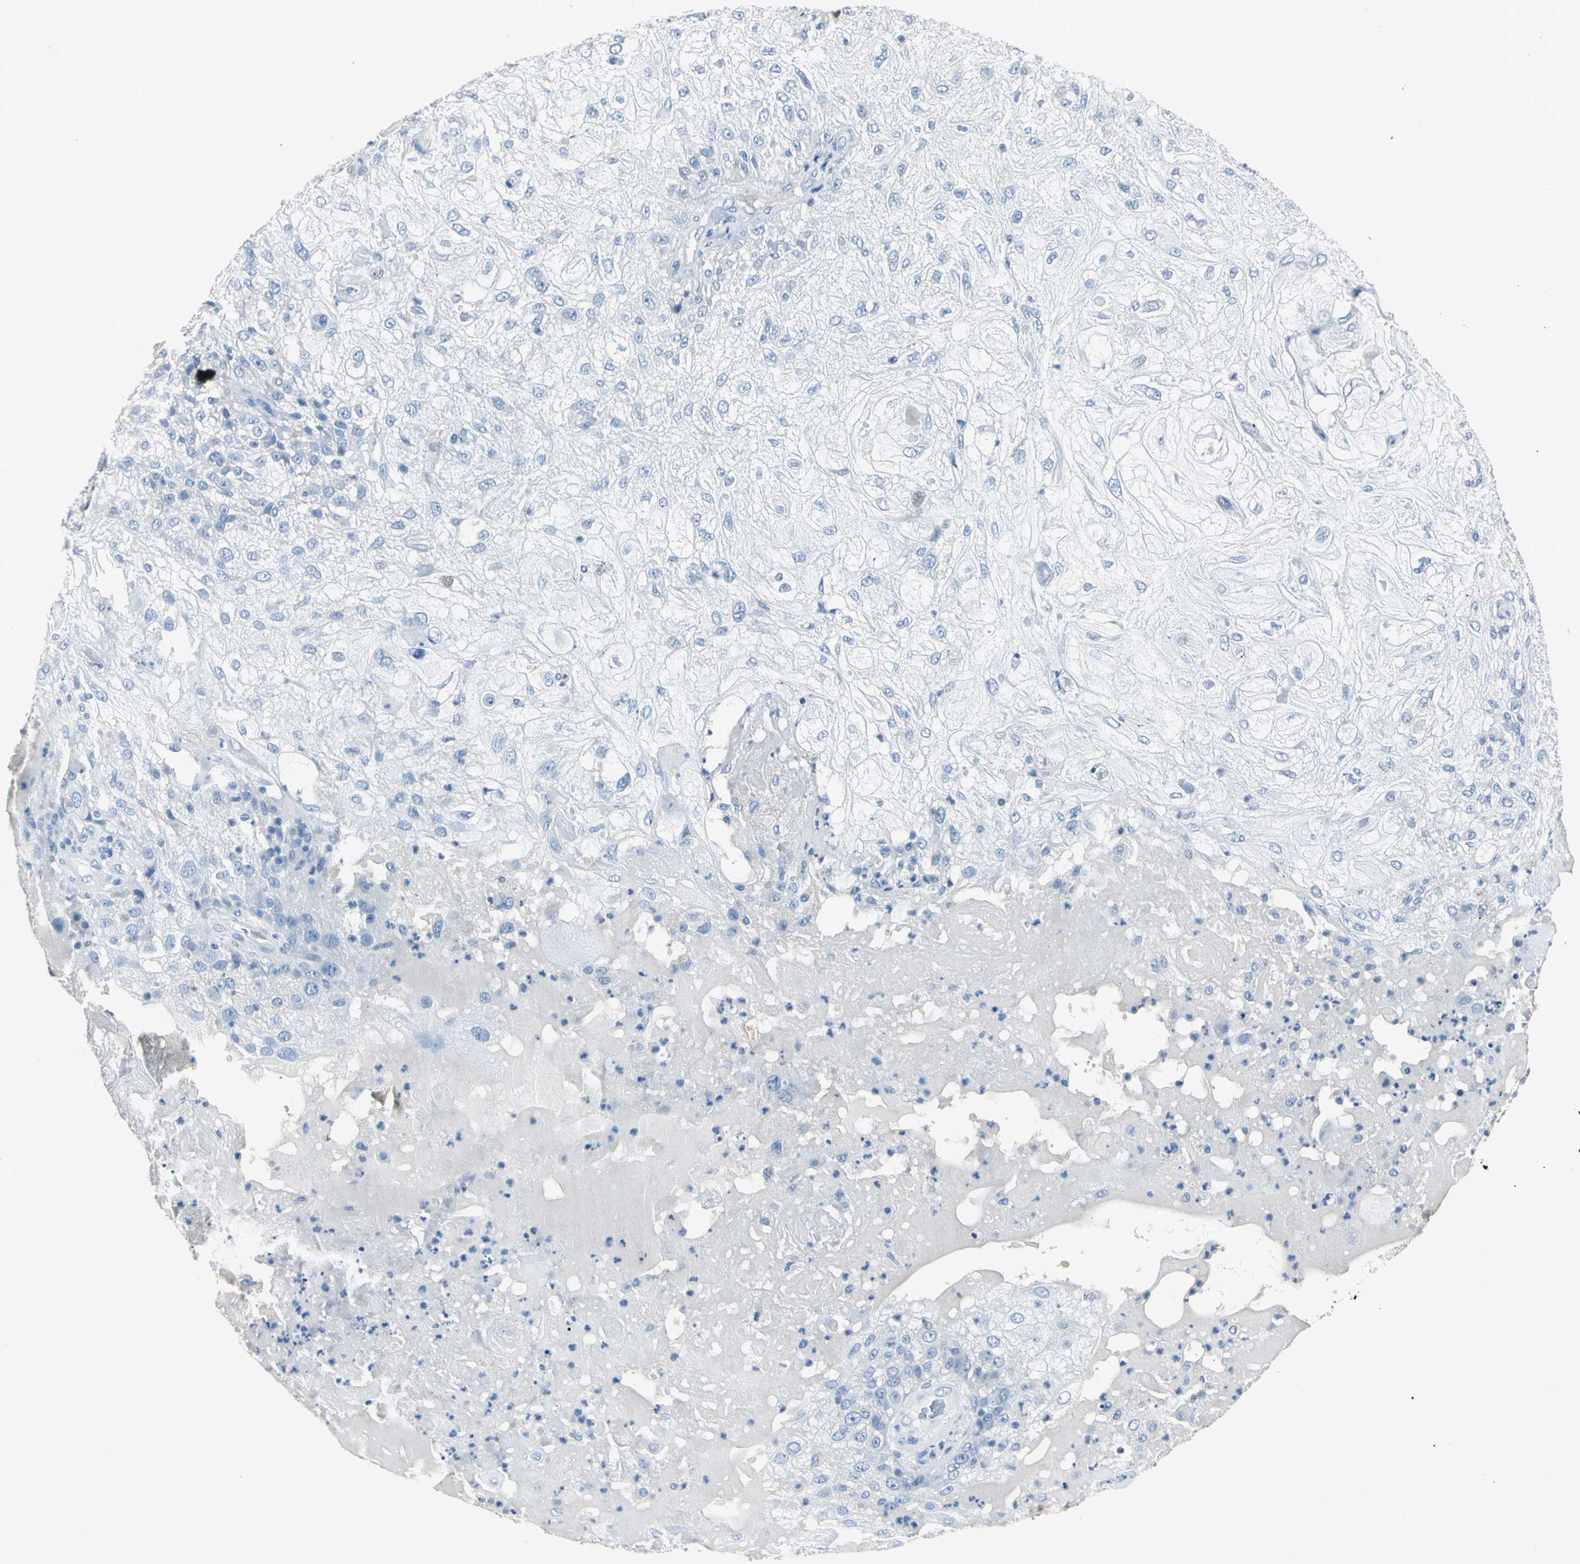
{"staining": {"intensity": "negative", "quantity": "none", "location": "none"}, "tissue": "skin cancer", "cell_type": "Tumor cells", "image_type": "cancer", "snomed": [{"axis": "morphology", "description": "Normal tissue, NOS"}, {"axis": "morphology", "description": "Squamous cell carcinoma, NOS"}, {"axis": "topography", "description": "Skin"}], "caption": "Histopathology image shows no significant protein expression in tumor cells of skin cancer.", "gene": "EFNB3", "patient": {"sex": "female", "age": 83}}